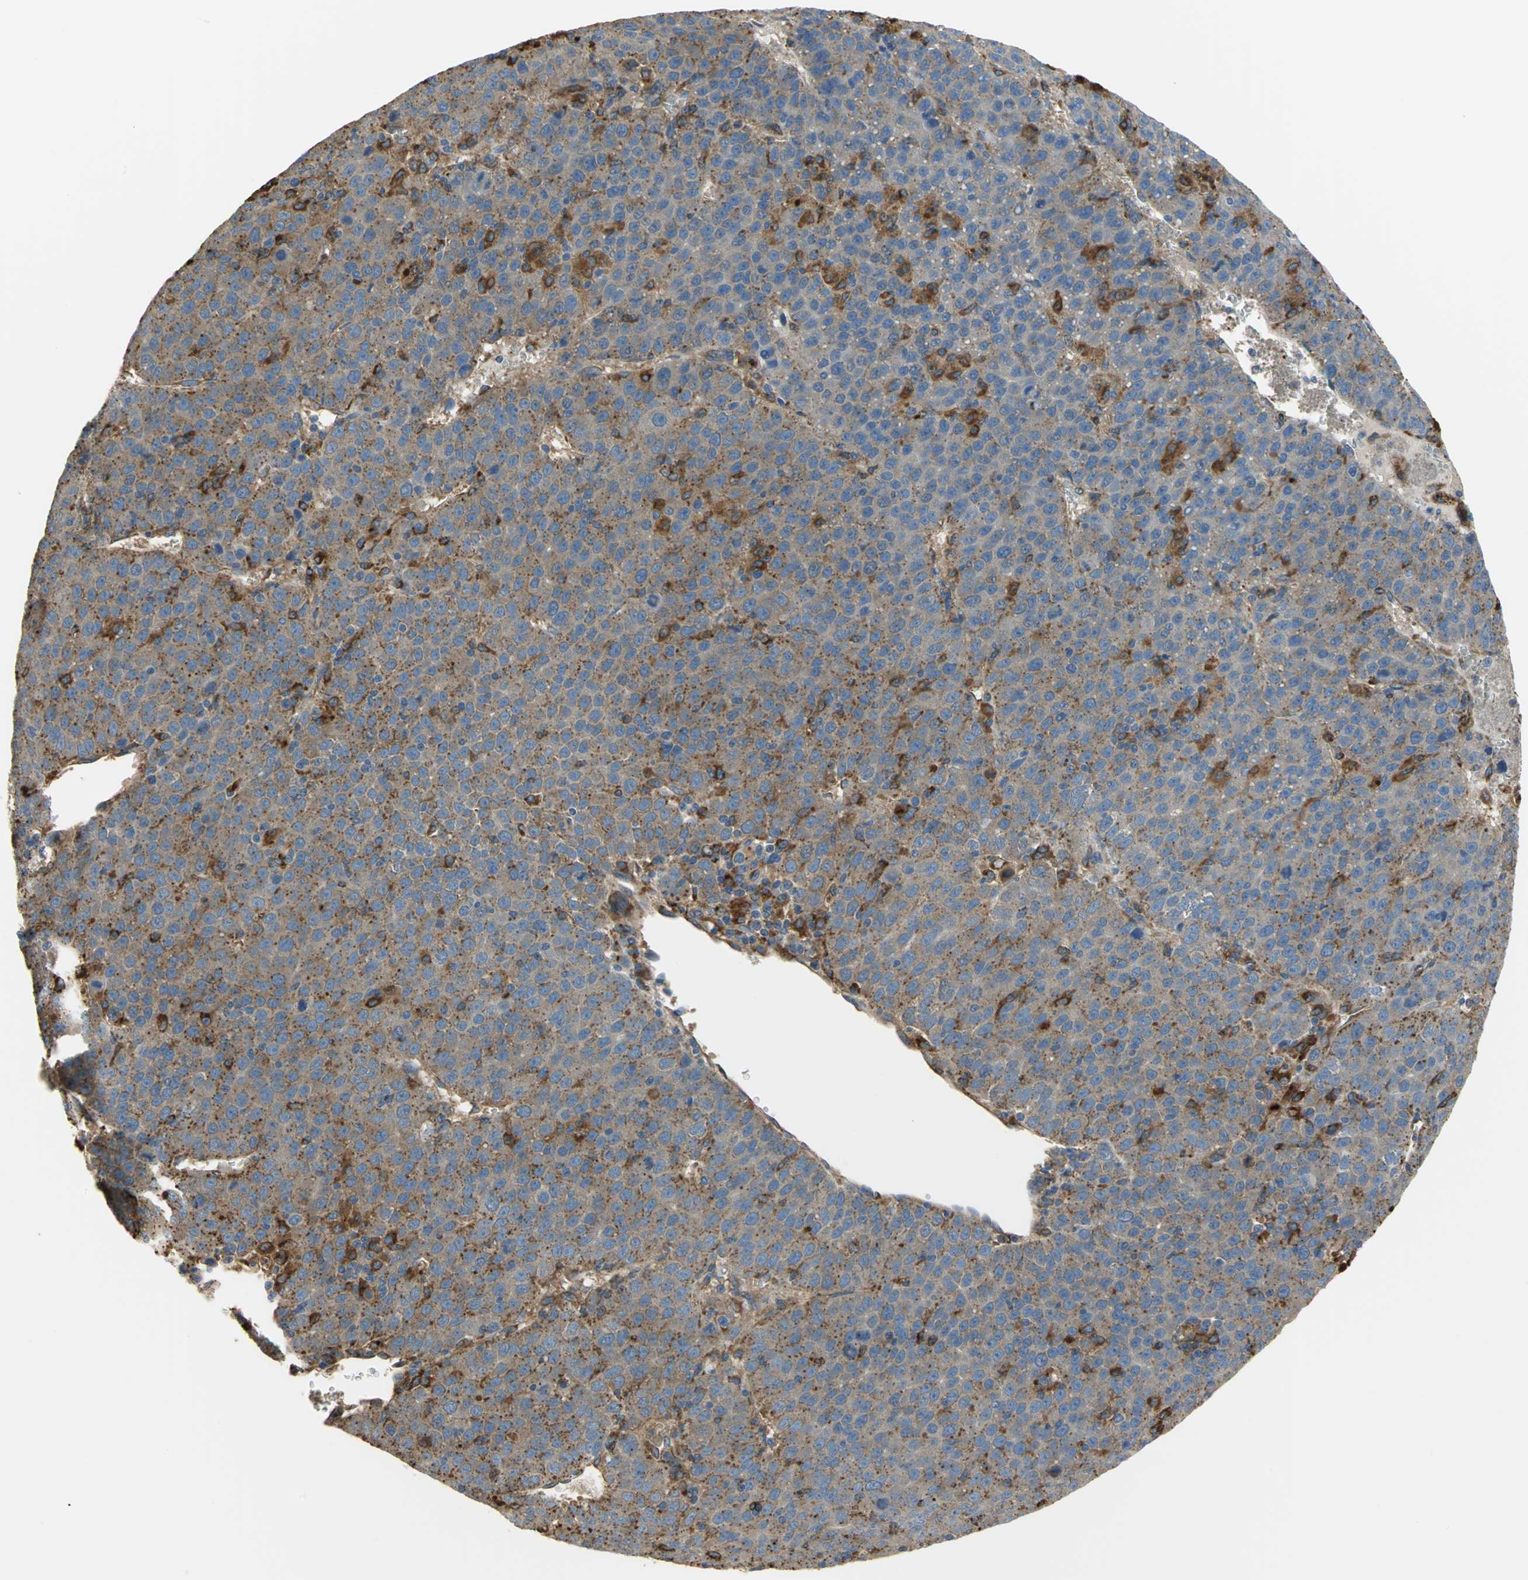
{"staining": {"intensity": "moderate", "quantity": ">75%", "location": "cytoplasmic/membranous"}, "tissue": "liver cancer", "cell_type": "Tumor cells", "image_type": "cancer", "snomed": [{"axis": "morphology", "description": "Carcinoma, Hepatocellular, NOS"}, {"axis": "topography", "description": "Liver"}], "caption": "Moderate cytoplasmic/membranous positivity is appreciated in approximately >75% of tumor cells in hepatocellular carcinoma (liver).", "gene": "DIAPH2", "patient": {"sex": "female", "age": 53}}